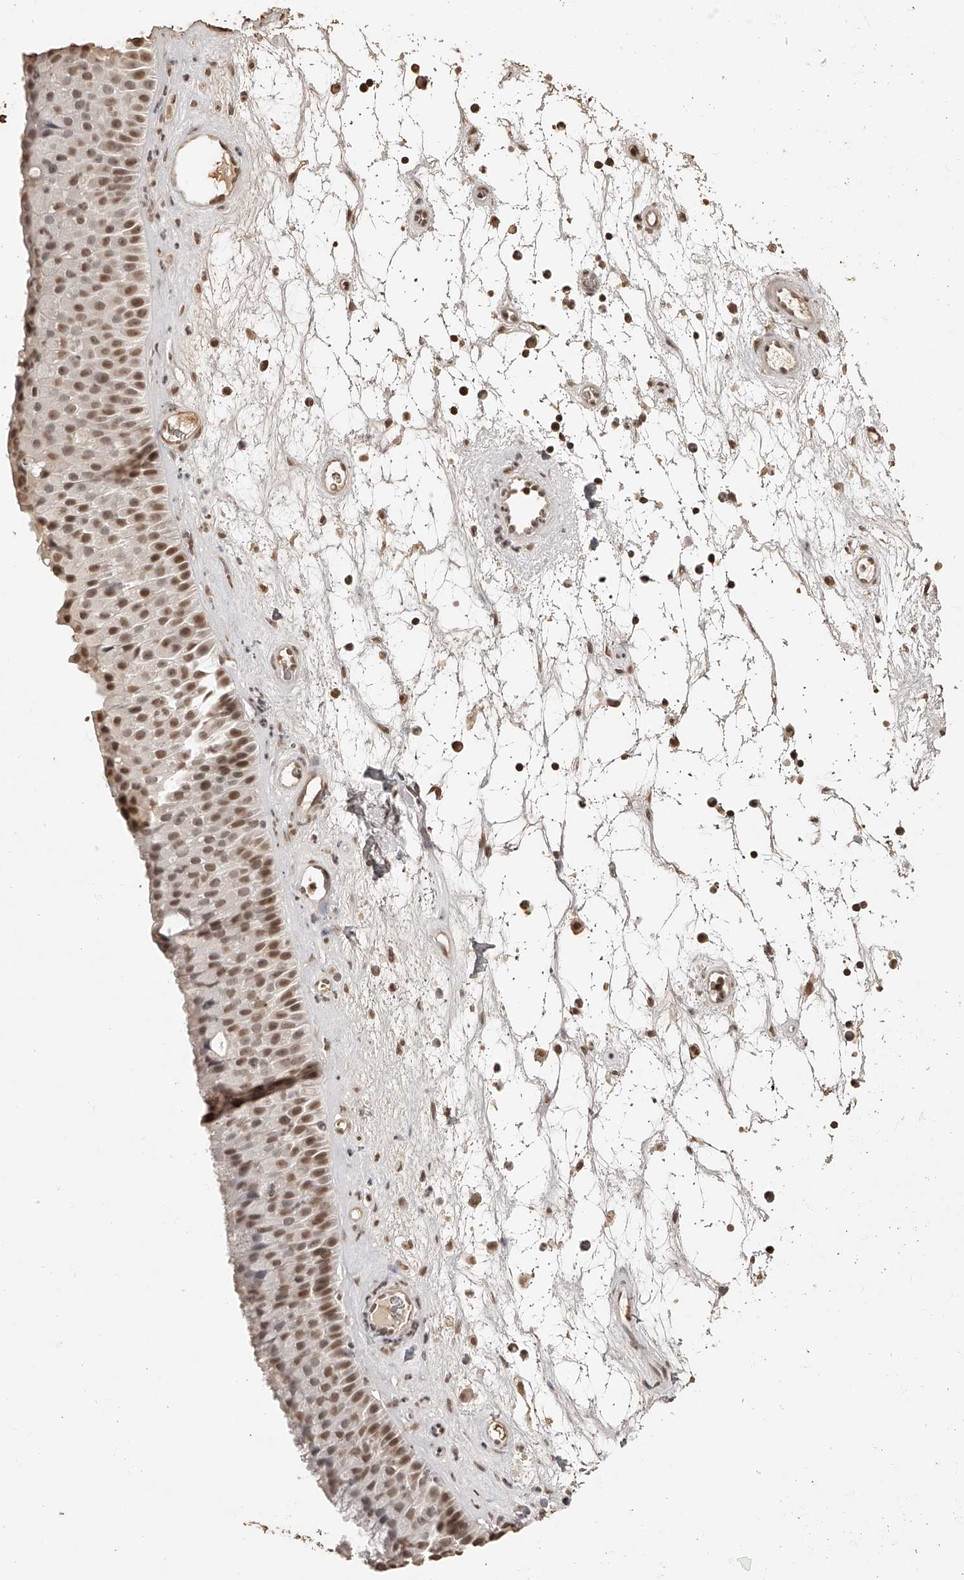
{"staining": {"intensity": "moderate", "quantity": ">75%", "location": "nuclear"}, "tissue": "nasopharynx", "cell_type": "Respiratory epithelial cells", "image_type": "normal", "snomed": [{"axis": "morphology", "description": "Normal tissue, NOS"}, {"axis": "topography", "description": "Nasopharynx"}], "caption": "Protein expression analysis of unremarkable nasopharynx reveals moderate nuclear positivity in about >75% of respiratory epithelial cells.", "gene": "ZNF503", "patient": {"sex": "male", "age": 64}}